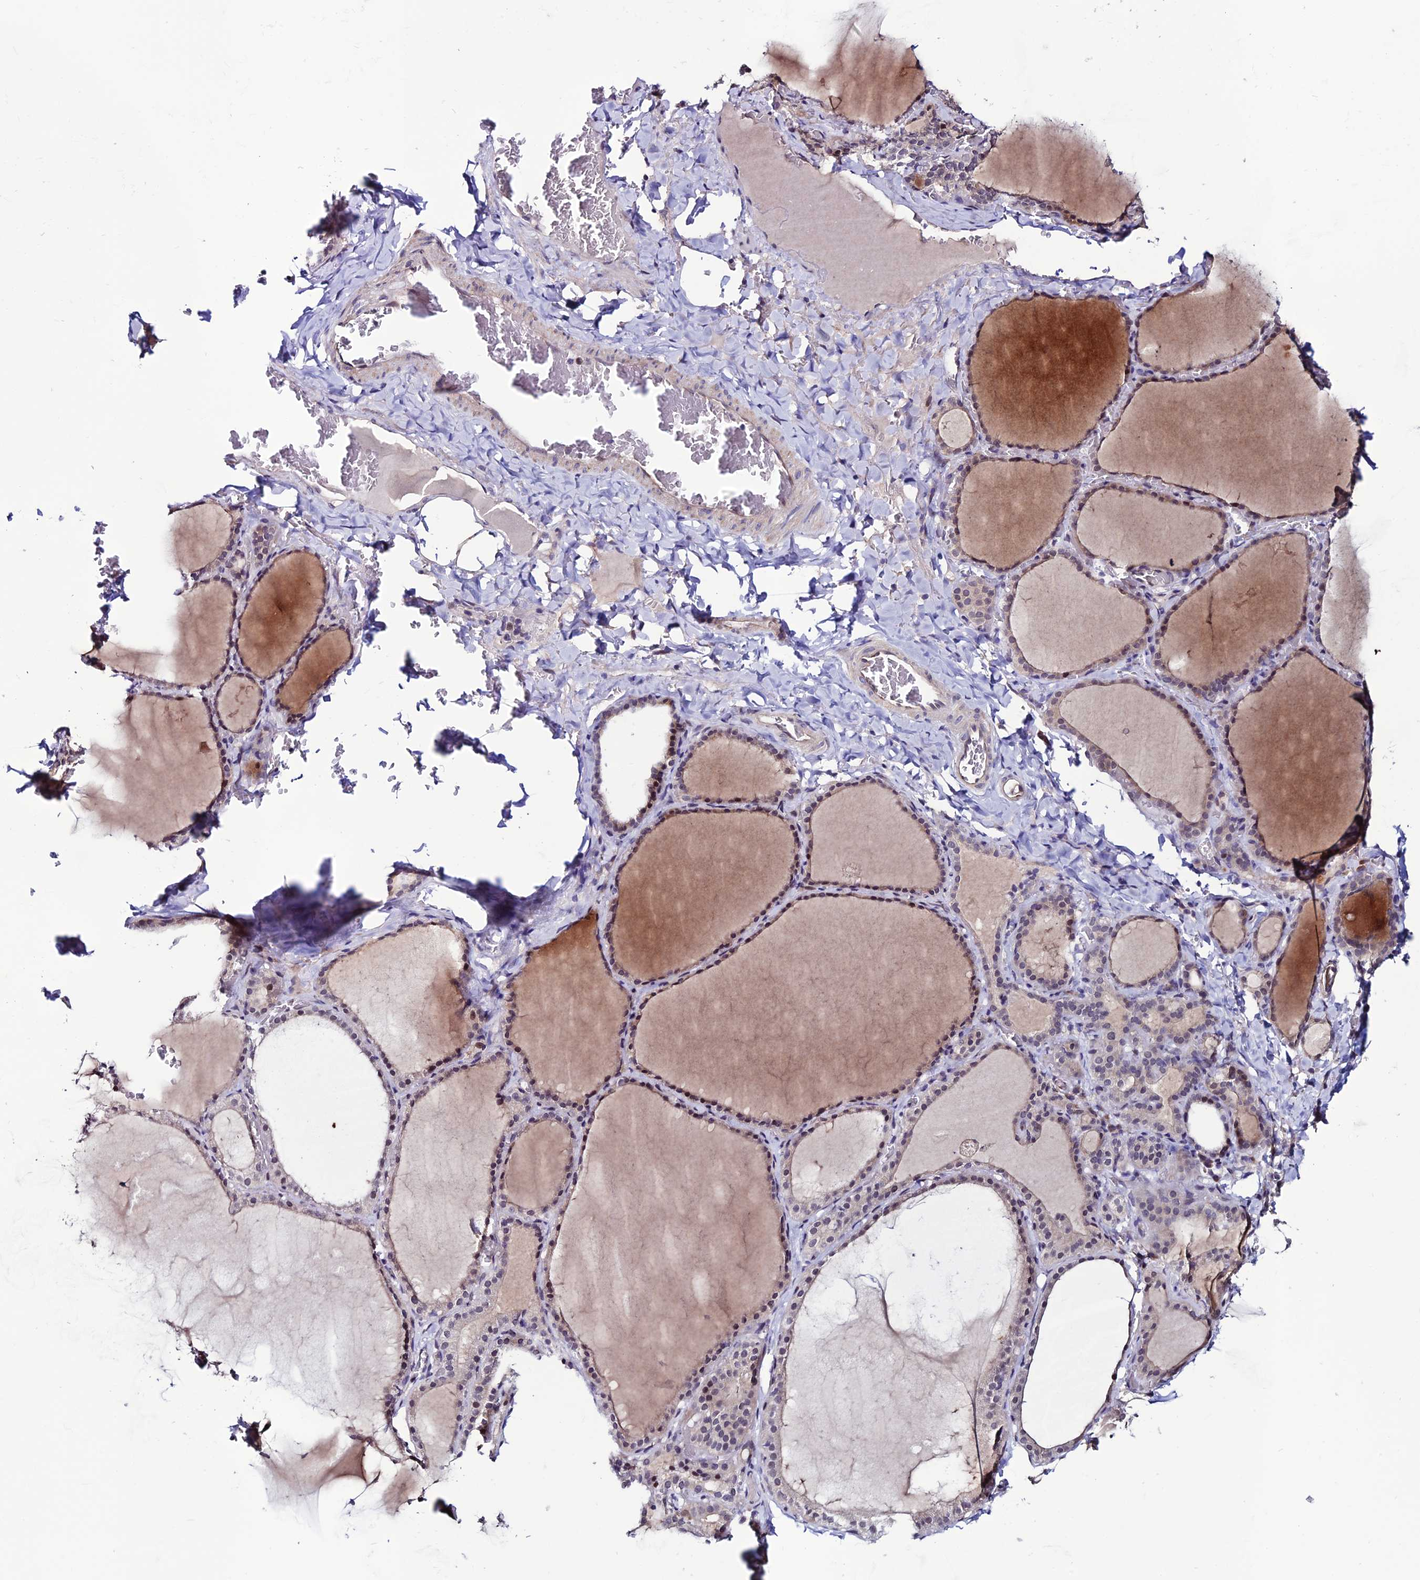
{"staining": {"intensity": "moderate", "quantity": "25%-75%", "location": "cytoplasmic/membranous,nuclear"}, "tissue": "thyroid gland", "cell_type": "Glandular cells", "image_type": "normal", "snomed": [{"axis": "morphology", "description": "Normal tissue, NOS"}, {"axis": "topography", "description": "Thyroid gland"}], "caption": "Immunohistochemical staining of benign human thyroid gland demonstrates moderate cytoplasmic/membranous,nuclear protein positivity in about 25%-75% of glandular cells. The staining was performed using DAB to visualize the protein expression in brown, while the nuclei were stained in blue with hematoxylin (Magnification: 20x).", "gene": "FZD8", "patient": {"sex": "female", "age": 39}}